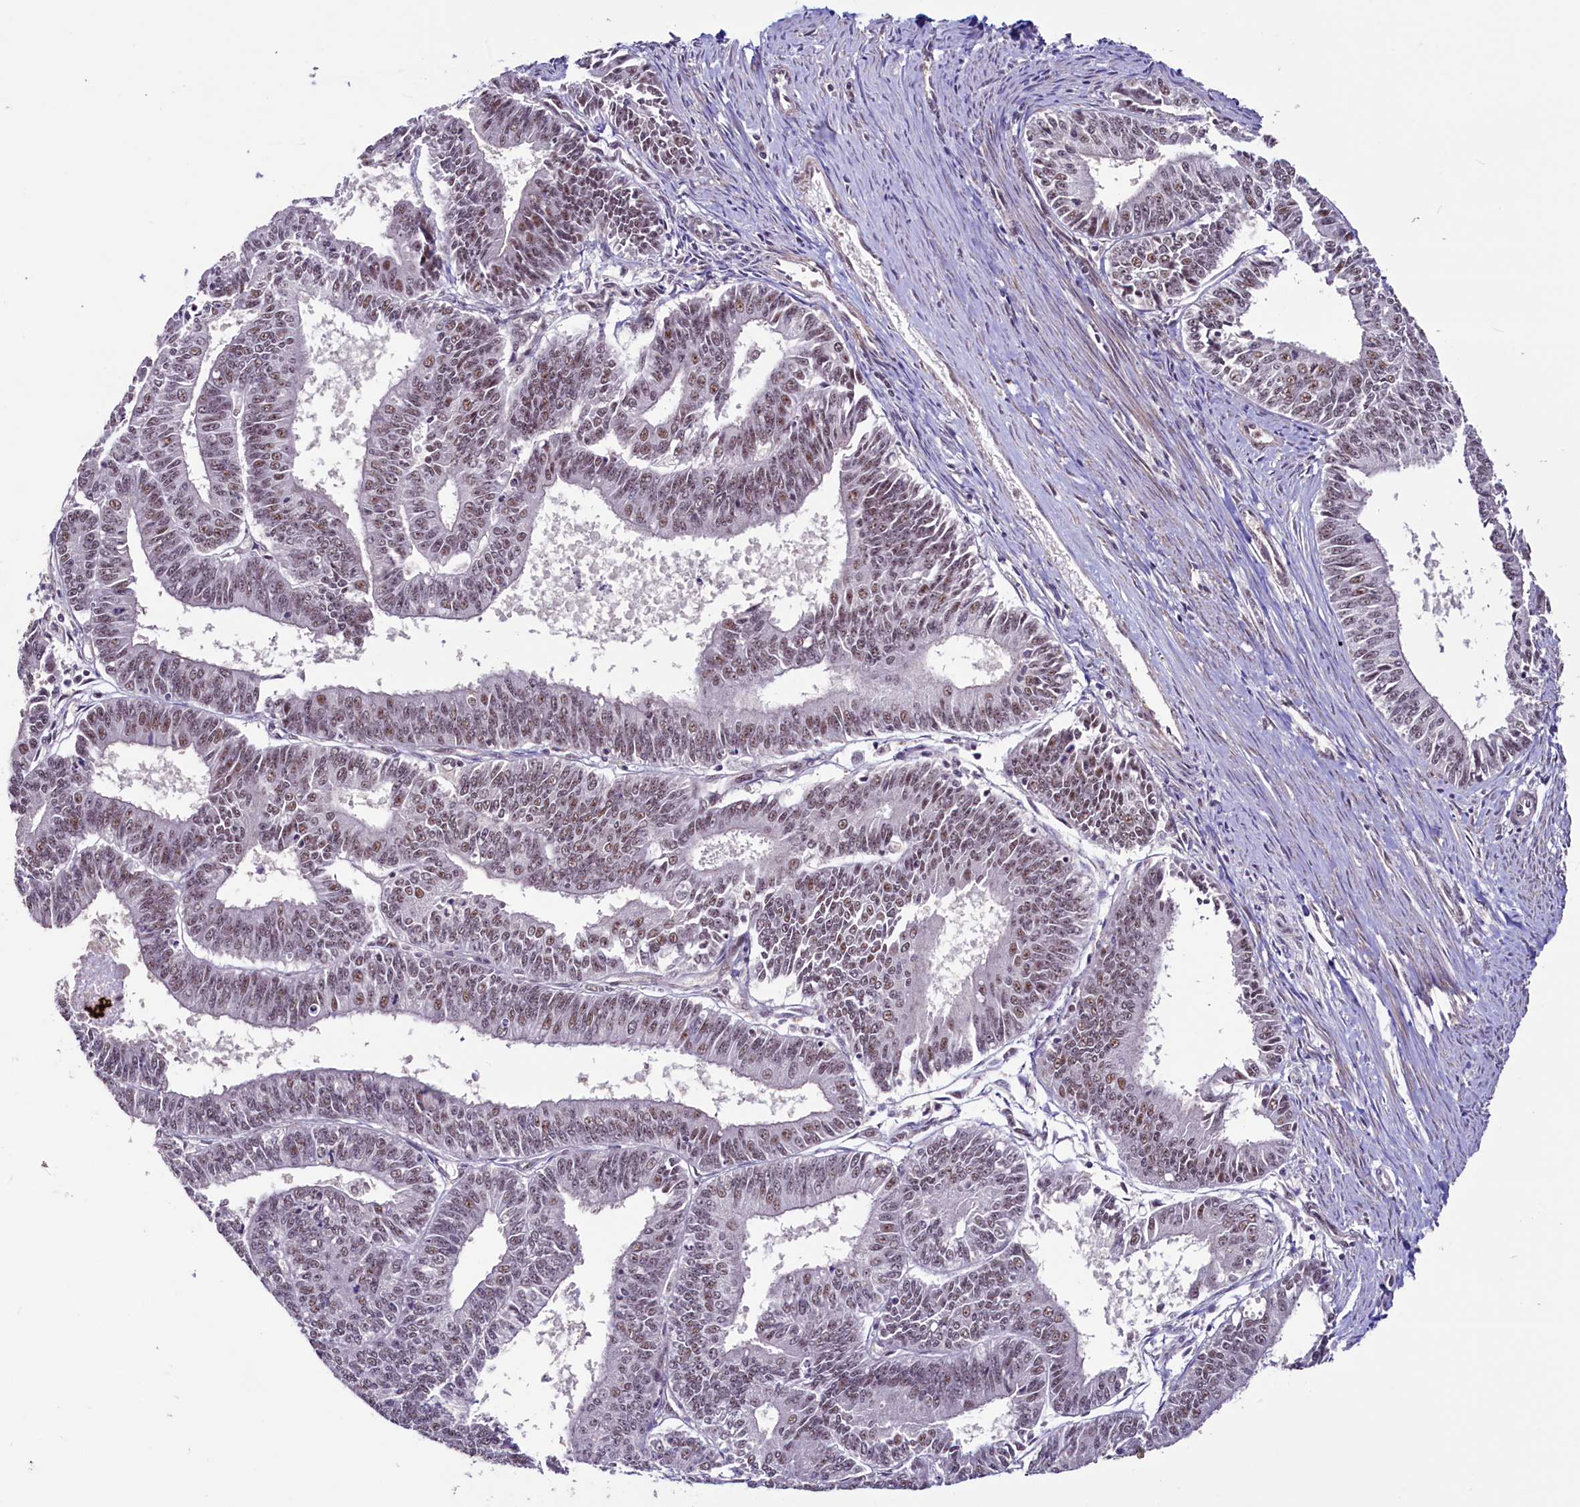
{"staining": {"intensity": "moderate", "quantity": "25%-75%", "location": "nuclear"}, "tissue": "endometrial cancer", "cell_type": "Tumor cells", "image_type": "cancer", "snomed": [{"axis": "morphology", "description": "Adenocarcinoma, NOS"}, {"axis": "topography", "description": "Endometrium"}], "caption": "Immunohistochemical staining of endometrial cancer (adenocarcinoma) displays medium levels of moderate nuclear positivity in about 25%-75% of tumor cells. (DAB IHC with brightfield microscopy, high magnification).", "gene": "SFSWAP", "patient": {"sex": "female", "age": 73}}